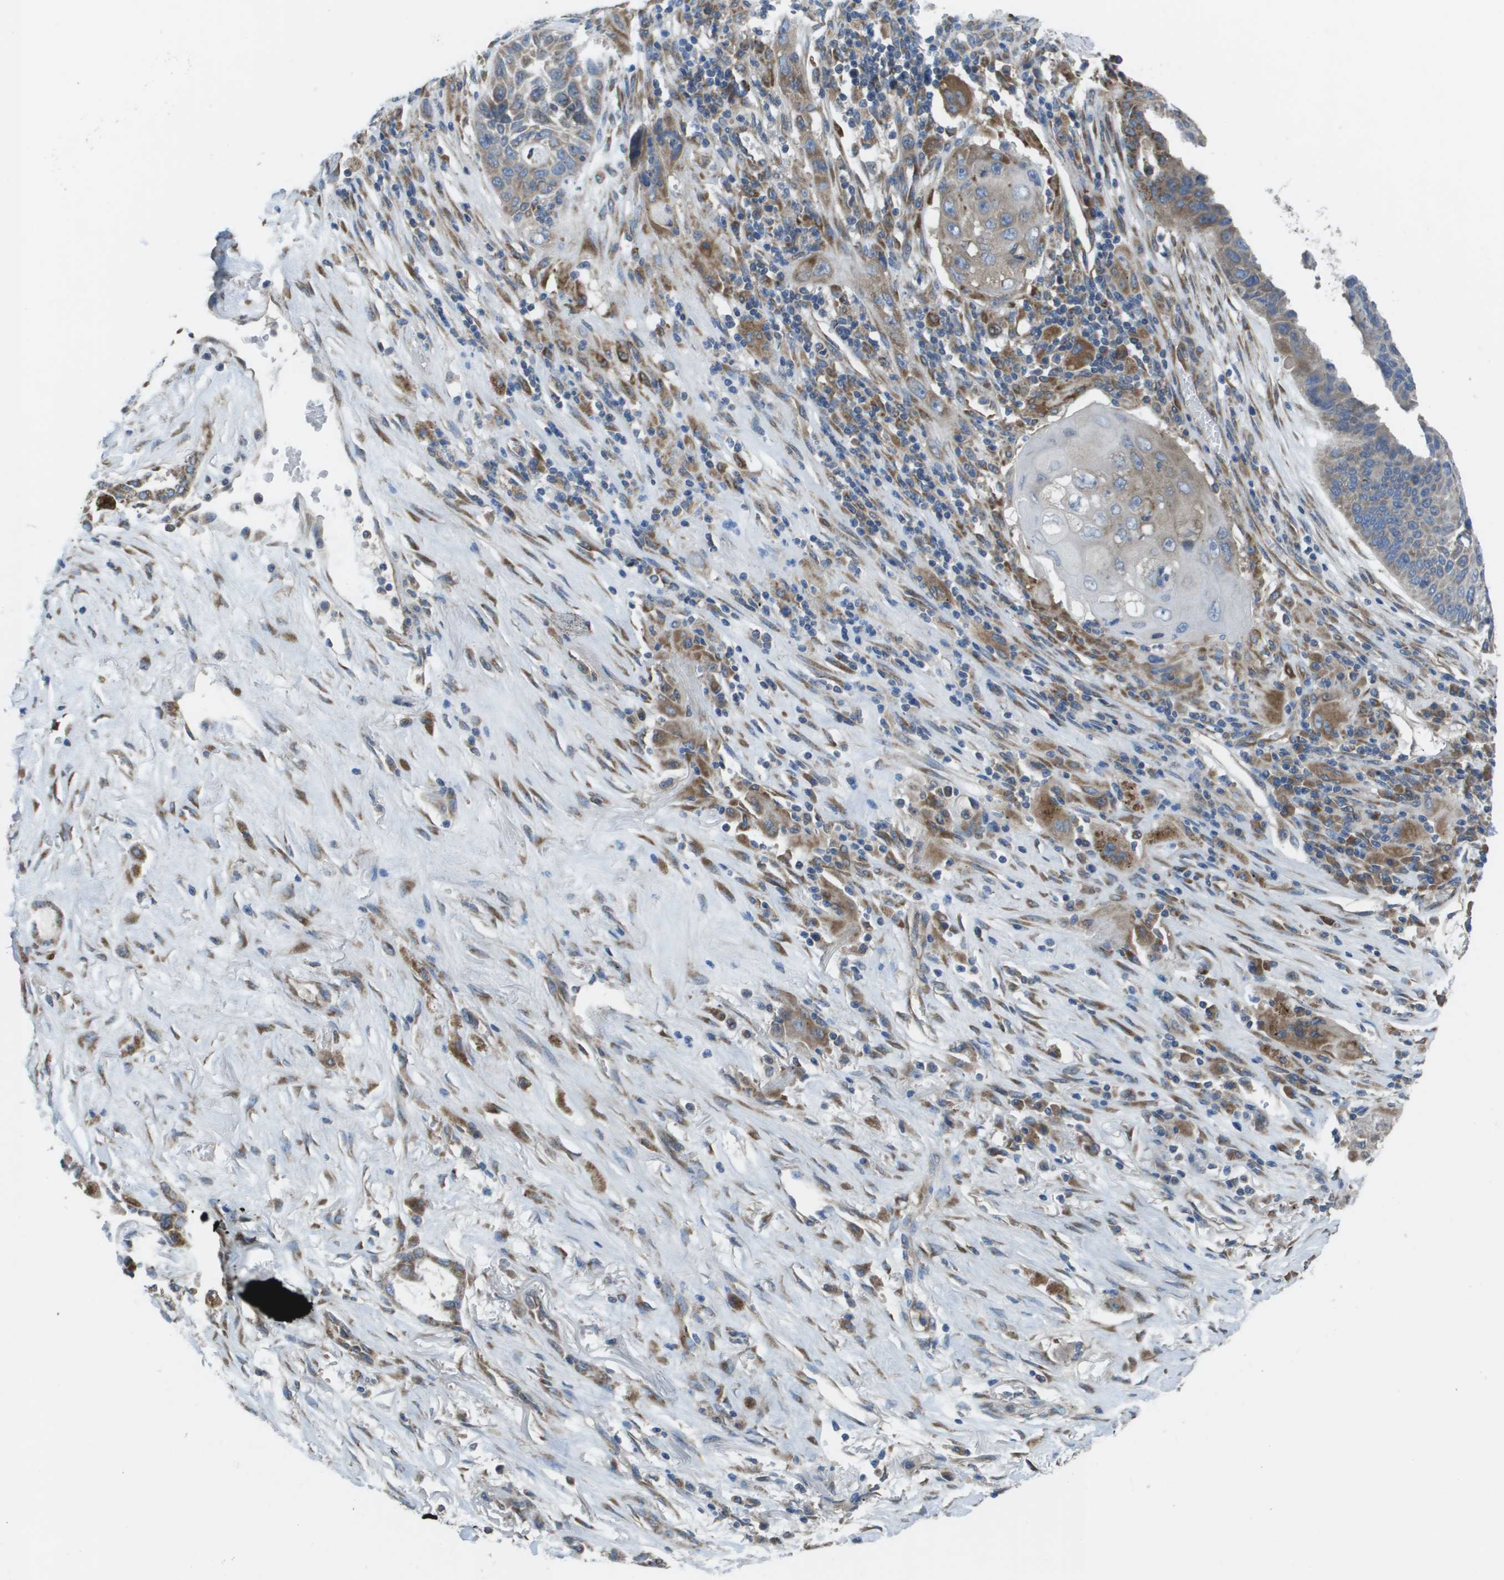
{"staining": {"intensity": "moderate", "quantity": "<25%", "location": "cytoplasmic/membranous"}, "tissue": "lung cancer", "cell_type": "Tumor cells", "image_type": "cancer", "snomed": [{"axis": "morphology", "description": "Squamous cell carcinoma, NOS"}, {"axis": "topography", "description": "Lung"}], "caption": "Human lung cancer (squamous cell carcinoma) stained with a protein marker exhibits moderate staining in tumor cells.", "gene": "CLCN2", "patient": {"sex": "male", "age": 61}}